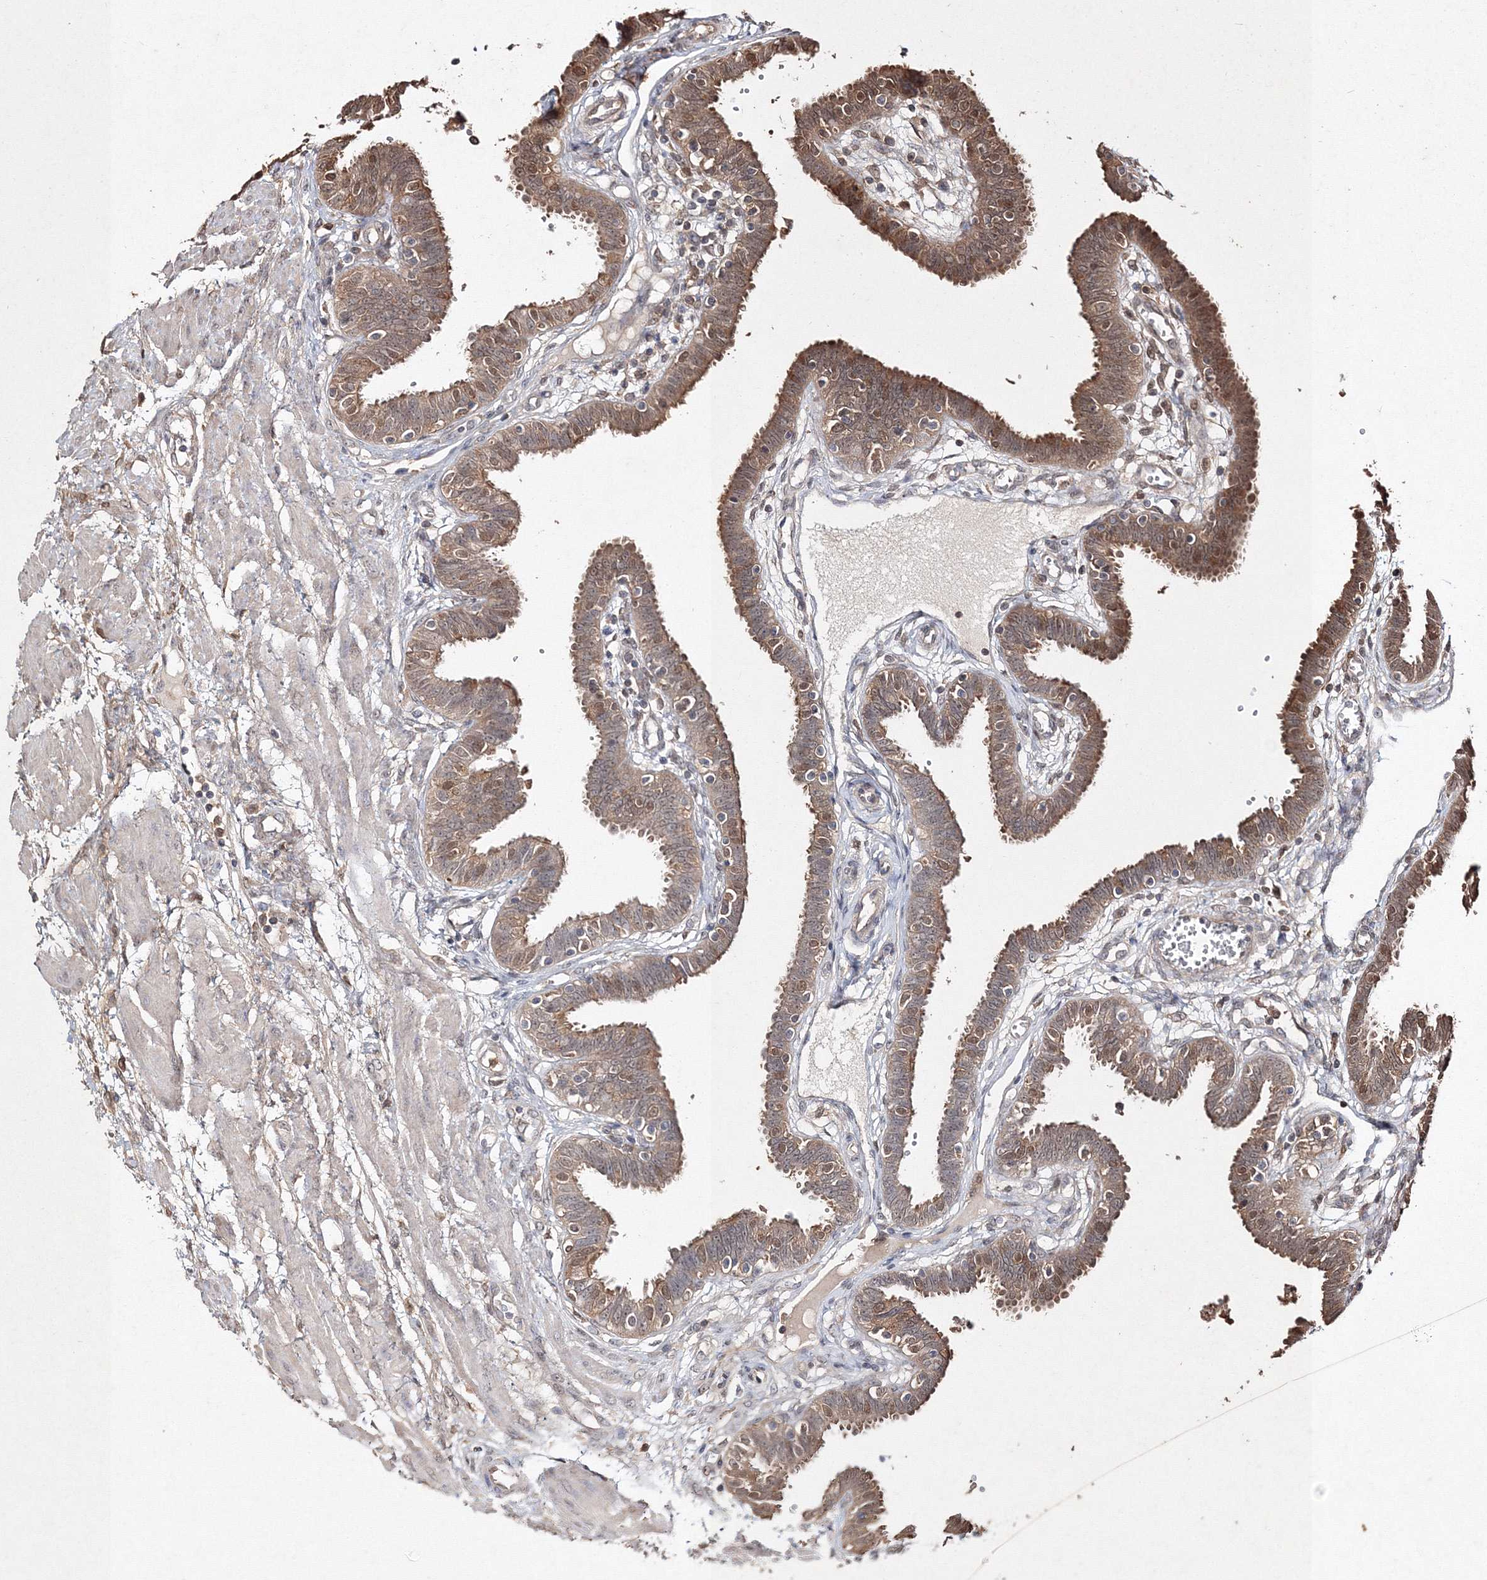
{"staining": {"intensity": "moderate", "quantity": ">75%", "location": "cytoplasmic/membranous,nuclear"}, "tissue": "fallopian tube", "cell_type": "Glandular cells", "image_type": "normal", "snomed": [{"axis": "morphology", "description": "Normal tissue, NOS"}, {"axis": "topography", "description": "Fallopian tube"}], "caption": "Human fallopian tube stained with a brown dye demonstrates moderate cytoplasmic/membranous,nuclear positive staining in about >75% of glandular cells.", "gene": "S100A11", "patient": {"sex": "female", "age": 32}}